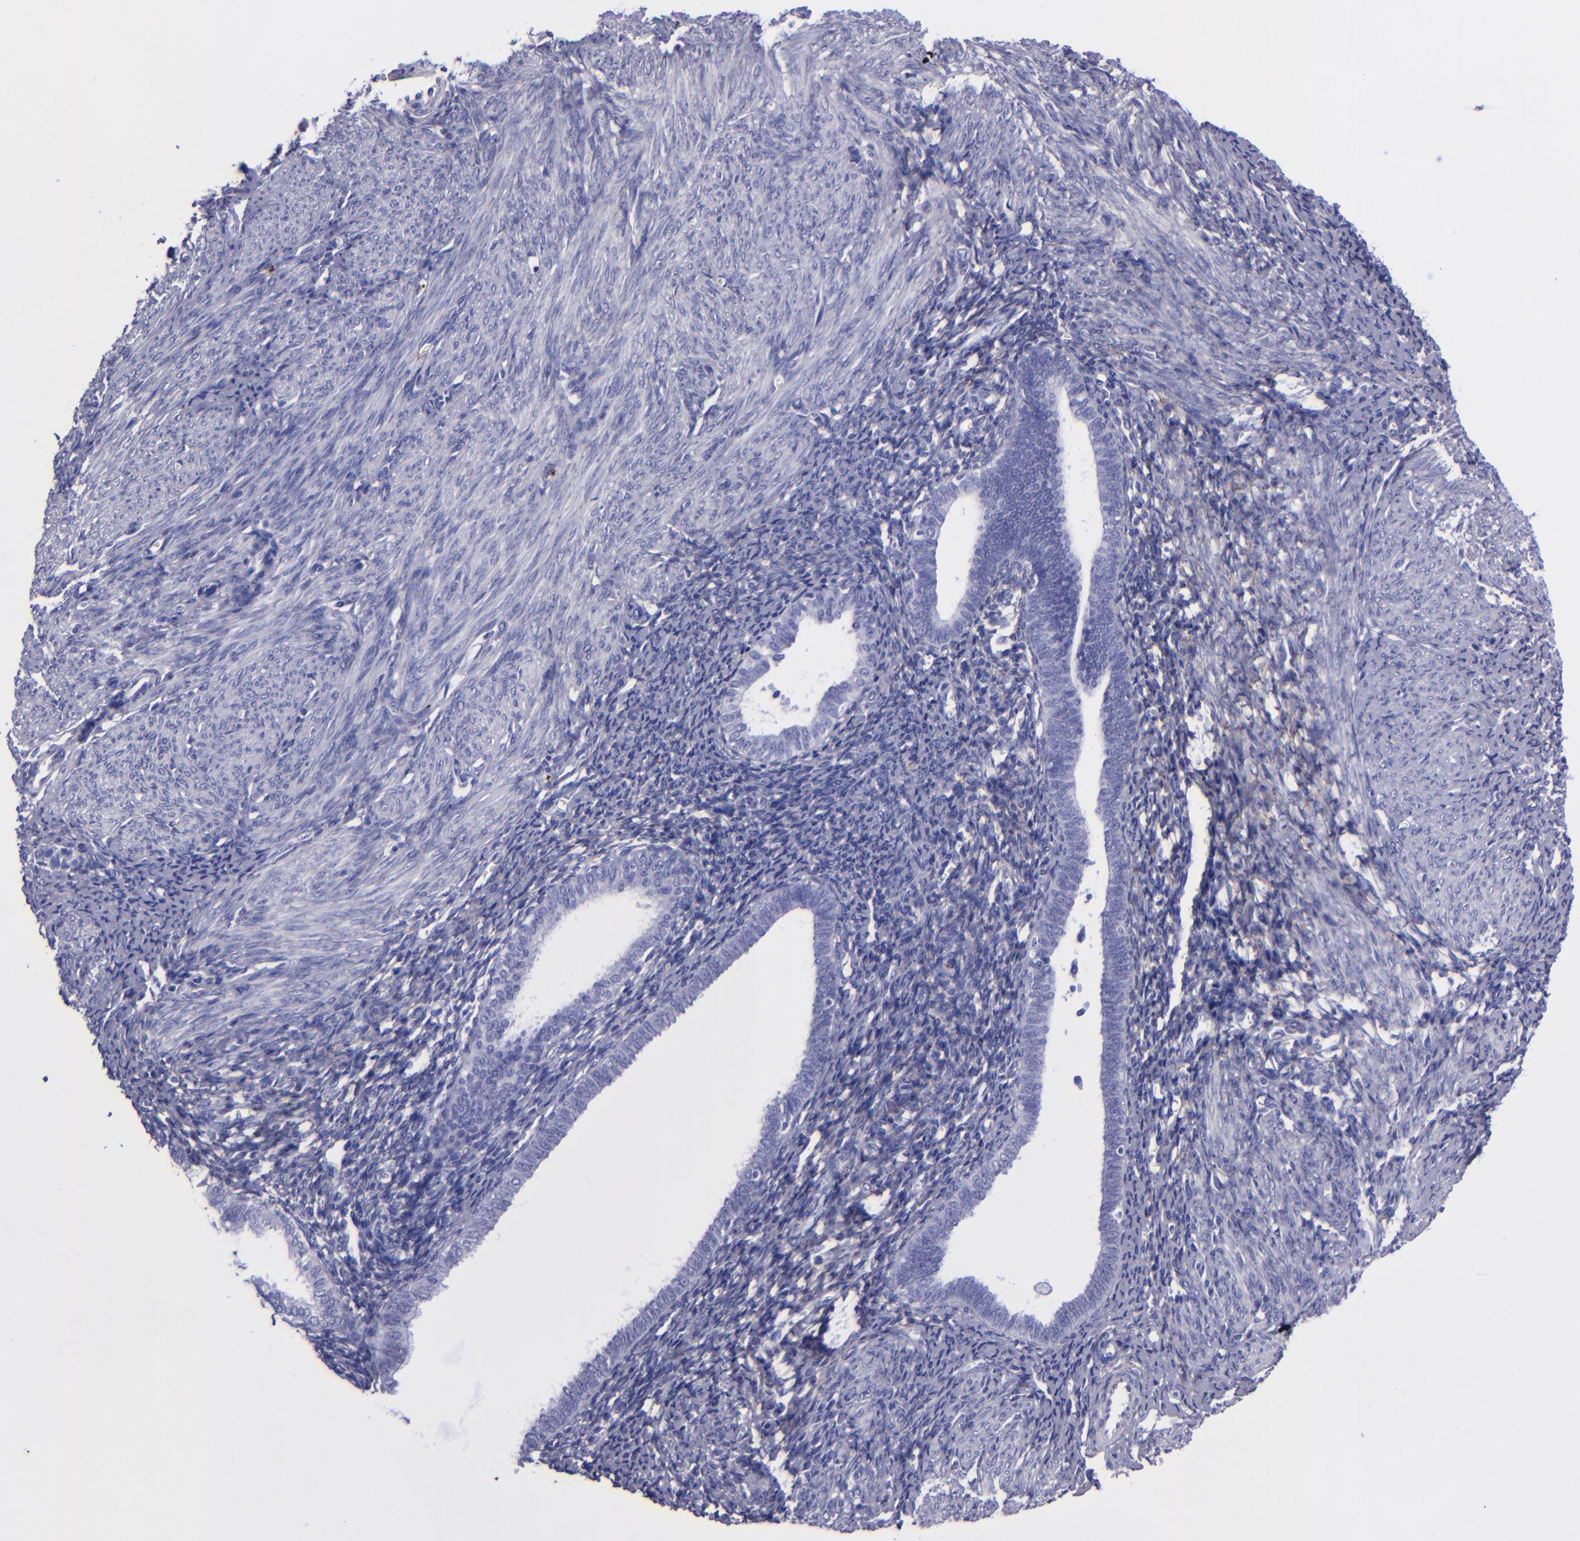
{"staining": {"intensity": "negative", "quantity": "none", "location": "none"}, "tissue": "endometrium", "cell_type": "Cells in endometrial stroma", "image_type": "normal", "snomed": [{"axis": "morphology", "description": "Normal tissue, NOS"}, {"axis": "topography", "description": "Smooth muscle"}, {"axis": "topography", "description": "Endometrium"}], "caption": "An immunohistochemistry (IHC) micrograph of benign endometrium is shown. There is no staining in cells in endometrial stroma of endometrium.", "gene": "EFCAB13", "patient": {"sex": "female", "age": 57}}